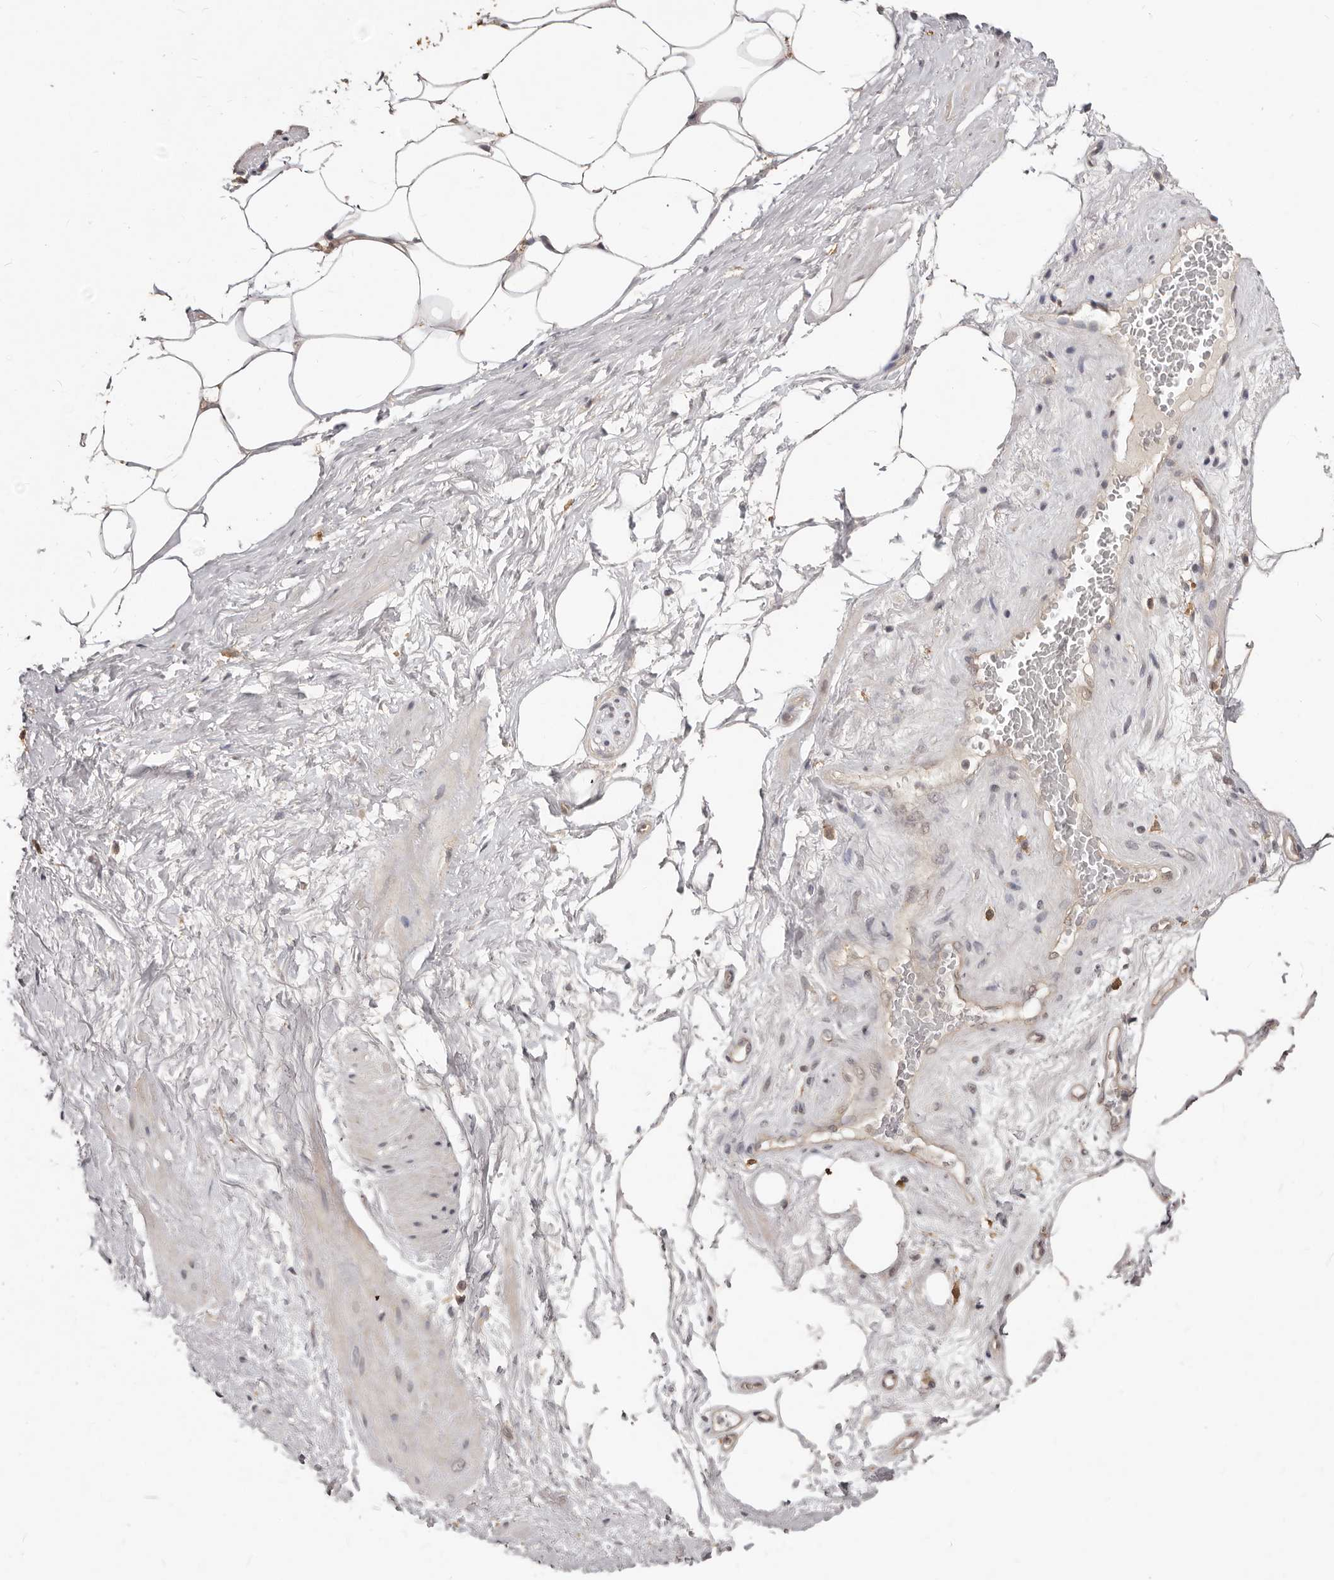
{"staining": {"intensity": "moderate", "quantity": ">75%", "location": "cytoplasmic/membranous"}, "tissue": "adipose tissue", "cell_type": "Adipocytes", "image_type": "normal", "snomed": [{"axis": "morphology", "description": "Normal tissue, NOS"}, {"axis": "morphology", "description": "Adenocarcinoma, Low grade"}, {"axis": "topography", "description": "Prostate"}, {"axis": "topography", "description": "Peripheral nerve tissue"}], "caption": "Protein analysis of normal adipose tissue reveals moderate cytoplasmic/membranous positivity in approximately >75% of adipocytes. The staining is performed using DAB (3,3'-diaminobenzidine) brown chromogen to label protein expression. The nuclei are counter-stained blue using hematoxylin.", "gene": "MTO1", "patient": {"sex": "male", "age": 63}}